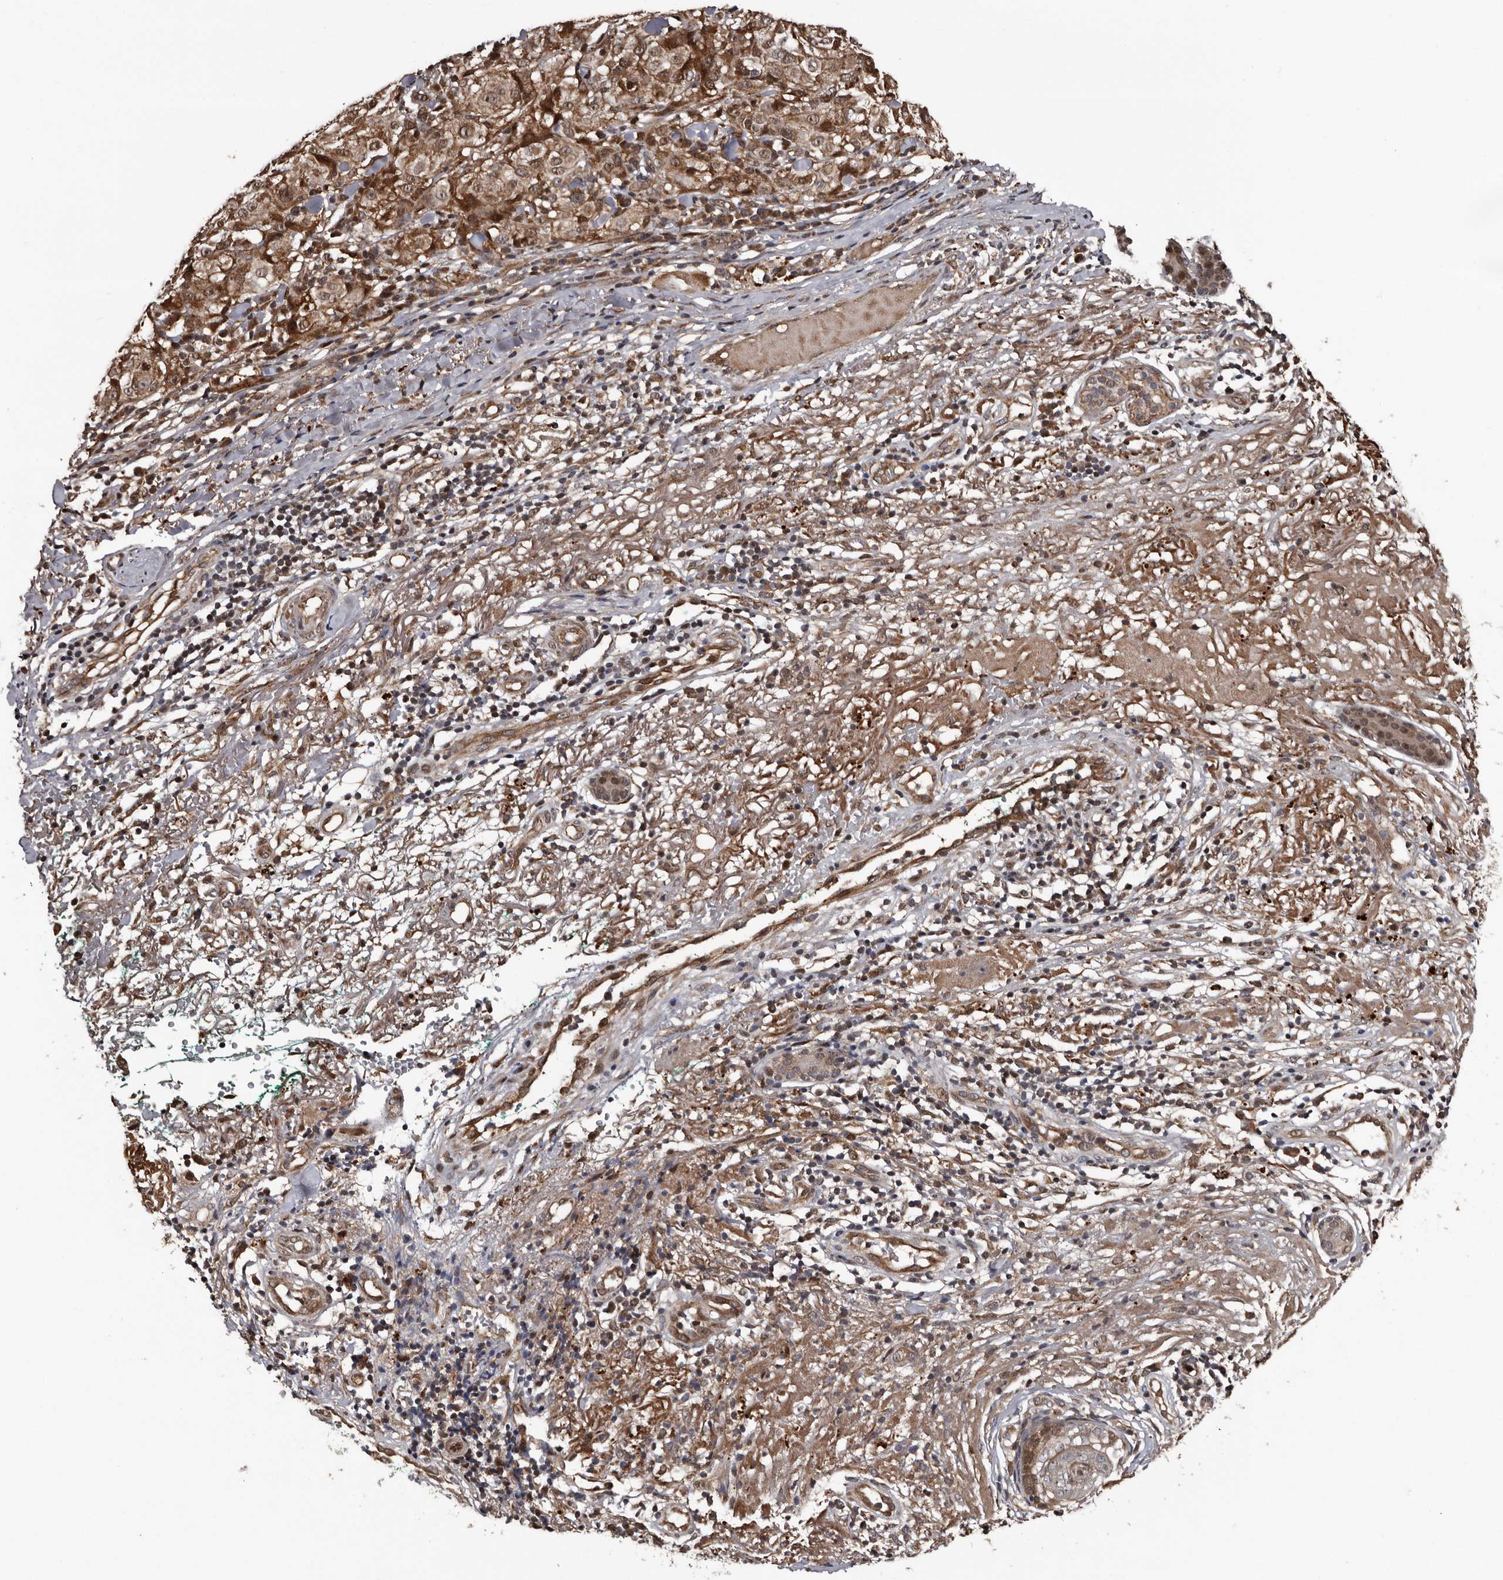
{"staining": {"intensity": "moderate", "quantity": "25%-75%", "location": "cytoplasmic/membranous,nuclear"}, "tissue": "melanoma", "cell_type": "Tumor cells", "image_type": "cancer", "snomed": [{"axis": "morphology", "description": "Necrosis, NOS"}, {"axis": "morphology", "description": "Malignant melanoma, NOS"}, {"axis": "topography", "description": "Skin"}], "caption": "This is an image of immunohistochemistry (IHC) staining of malignant melanoma, which shows moderate expression in the cytoplasmic/membranous and nuclear of tumor cells.", "gene": "SERTAD4", "patient": {"sex": "female", "age": 87}}